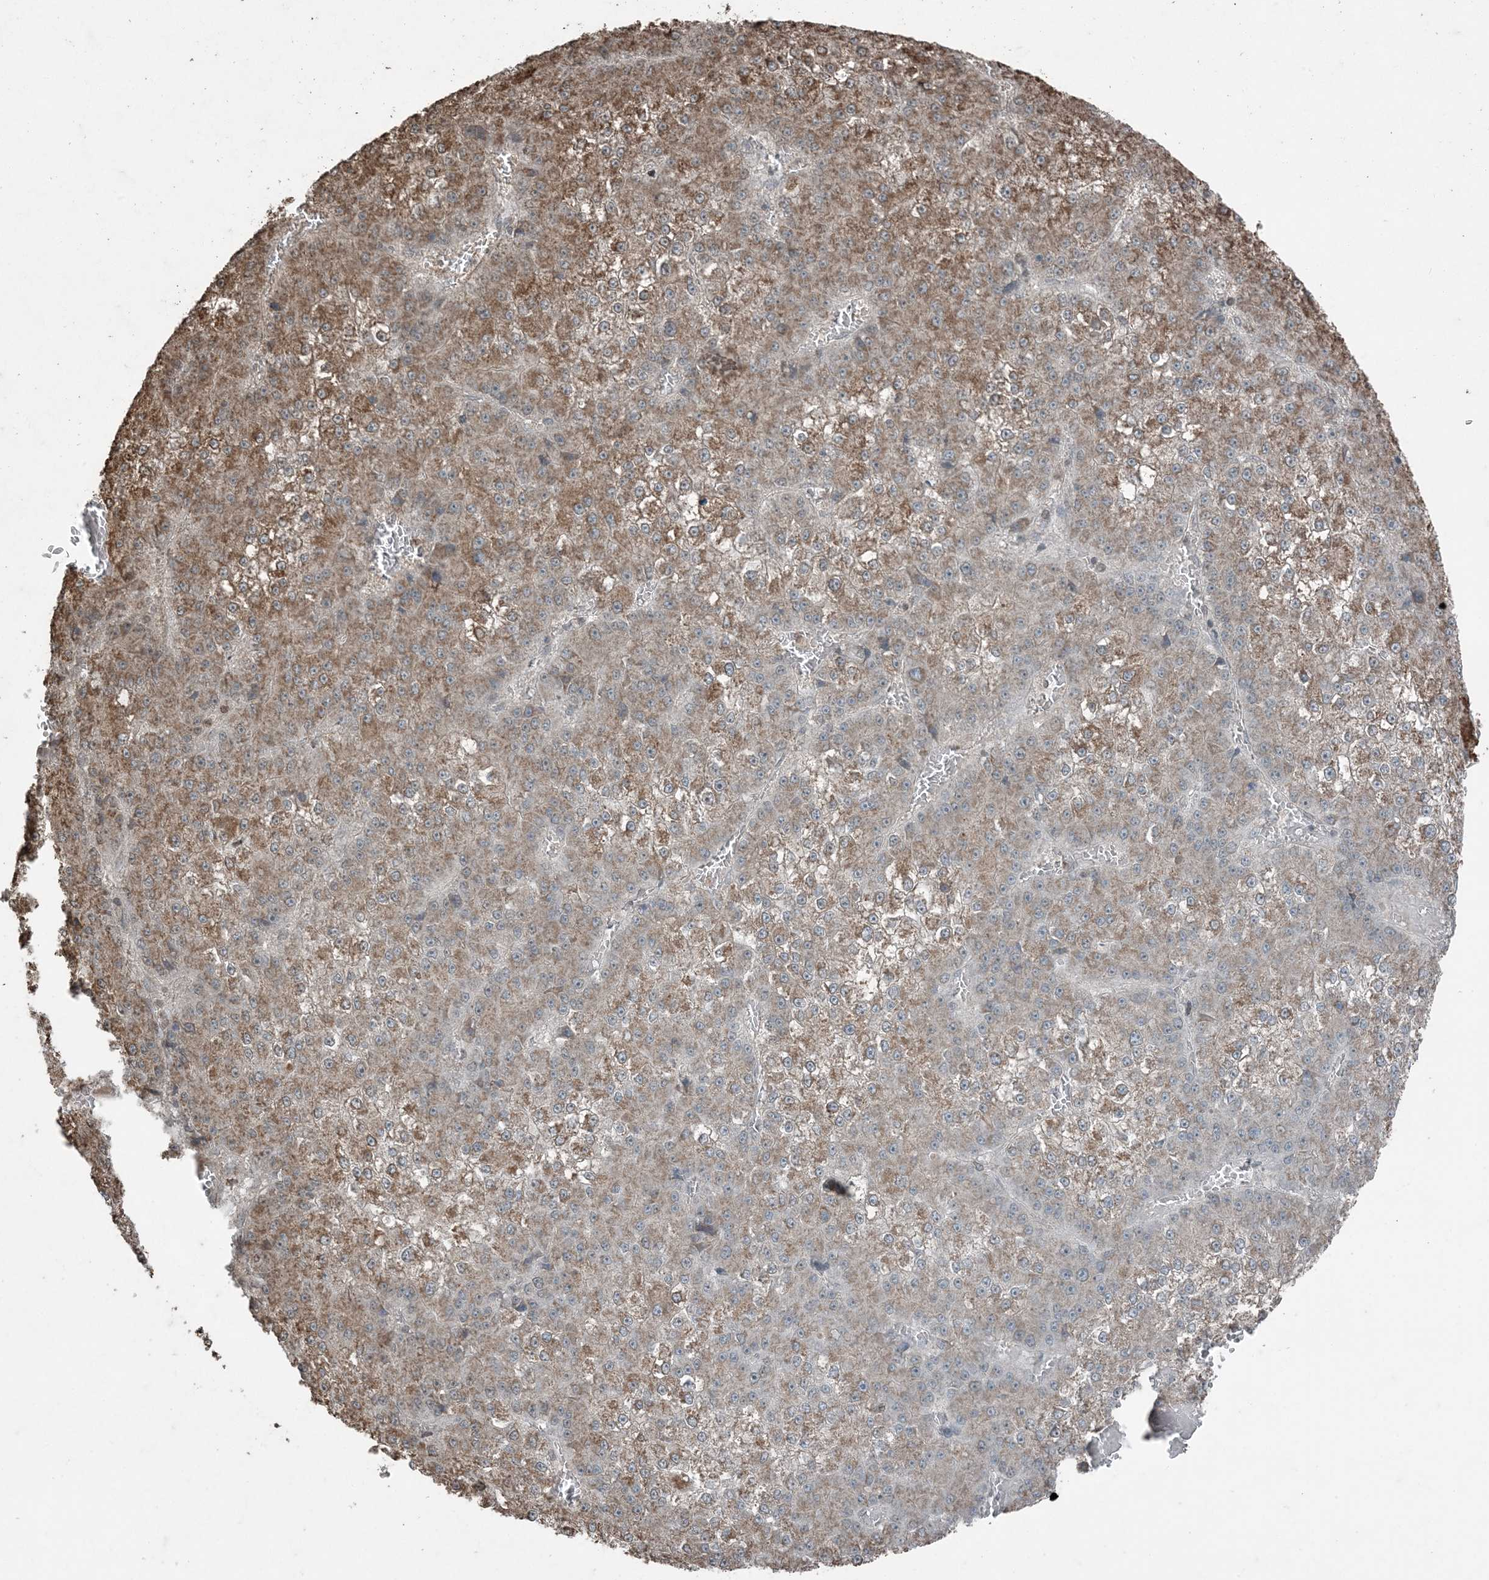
{"staining": {"intensity": "moderate", "quantity": ">75%", "location": "cytoplasmic/membranous"}, "tissue": "liver cancer", "cell_type": "Tumor cells", "image_type": "cancer", "snomed": [{"axis": "morphology", "description": "Carcinoma, Hepatocellular, NOS"}, {"axis": "topography", "description": "Liver"}], "caption": "A high-resolution photomicrograph shows IHC staining of liver cancer, which demonstrates moderate cytoplasmic/membranous positivity in about >75% of tumor cells.", "gene": "GNL1", "patient": {"sex": "female", "age": 73}}